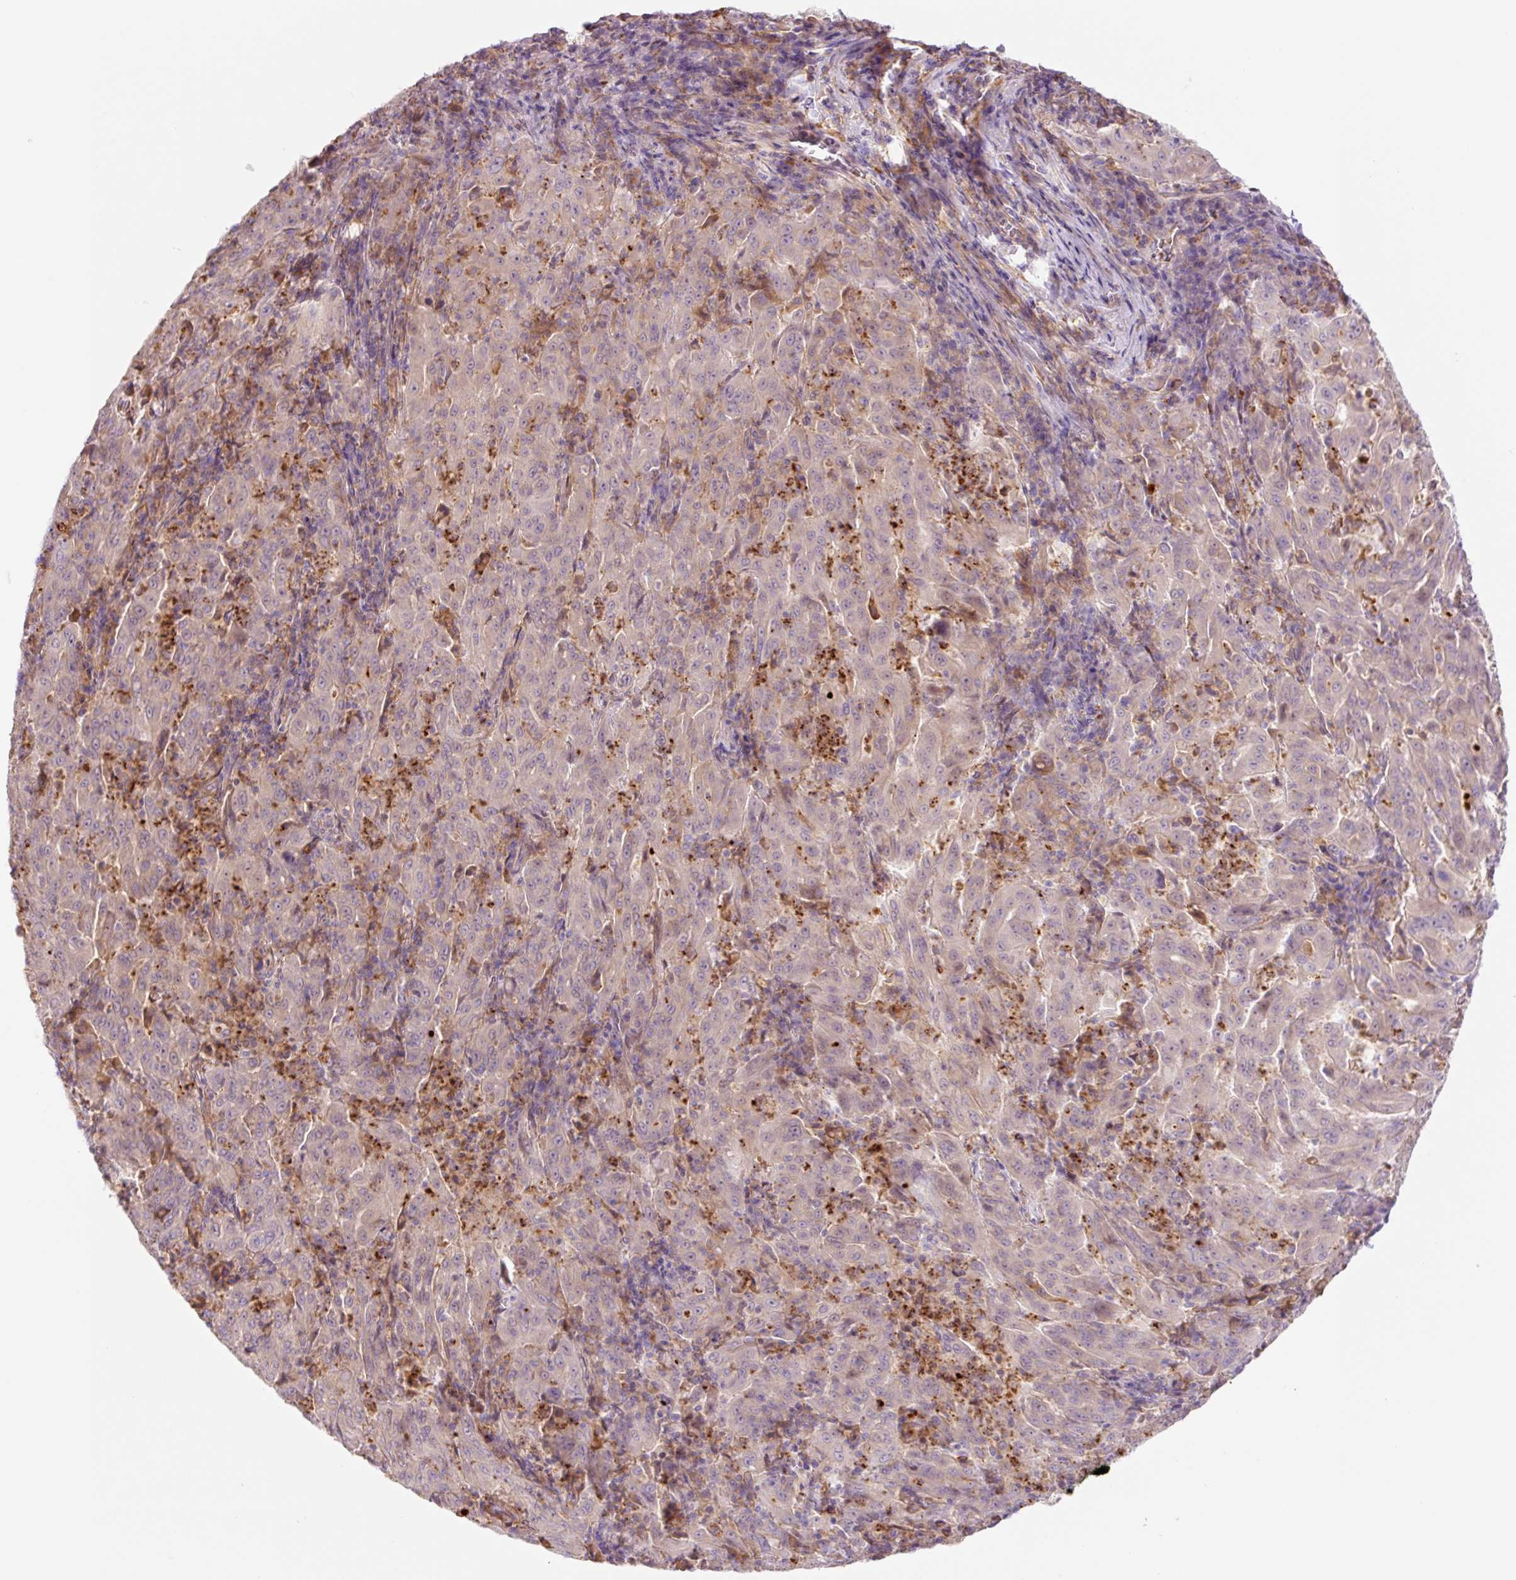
{"staining": {"intensity": "negative", "quantity": "none", "location": "none"}, "tissue": "pancreatic cancer", "cell_type": "Tumor cells", "image_type": "cancer", "snomed": [{"axis": "morphology", "description": "Adenocarcinoma, NOS"}, {"axis": "topography", "description": "Pancreas"}], "caption": "Pancreatic cancer (adenocarcinoma) was stained to show a protein in brown. There is no significant positivity in tumor cells.", "gene": "SH2D6", "patient": {"sex": "male", "age": 63}}